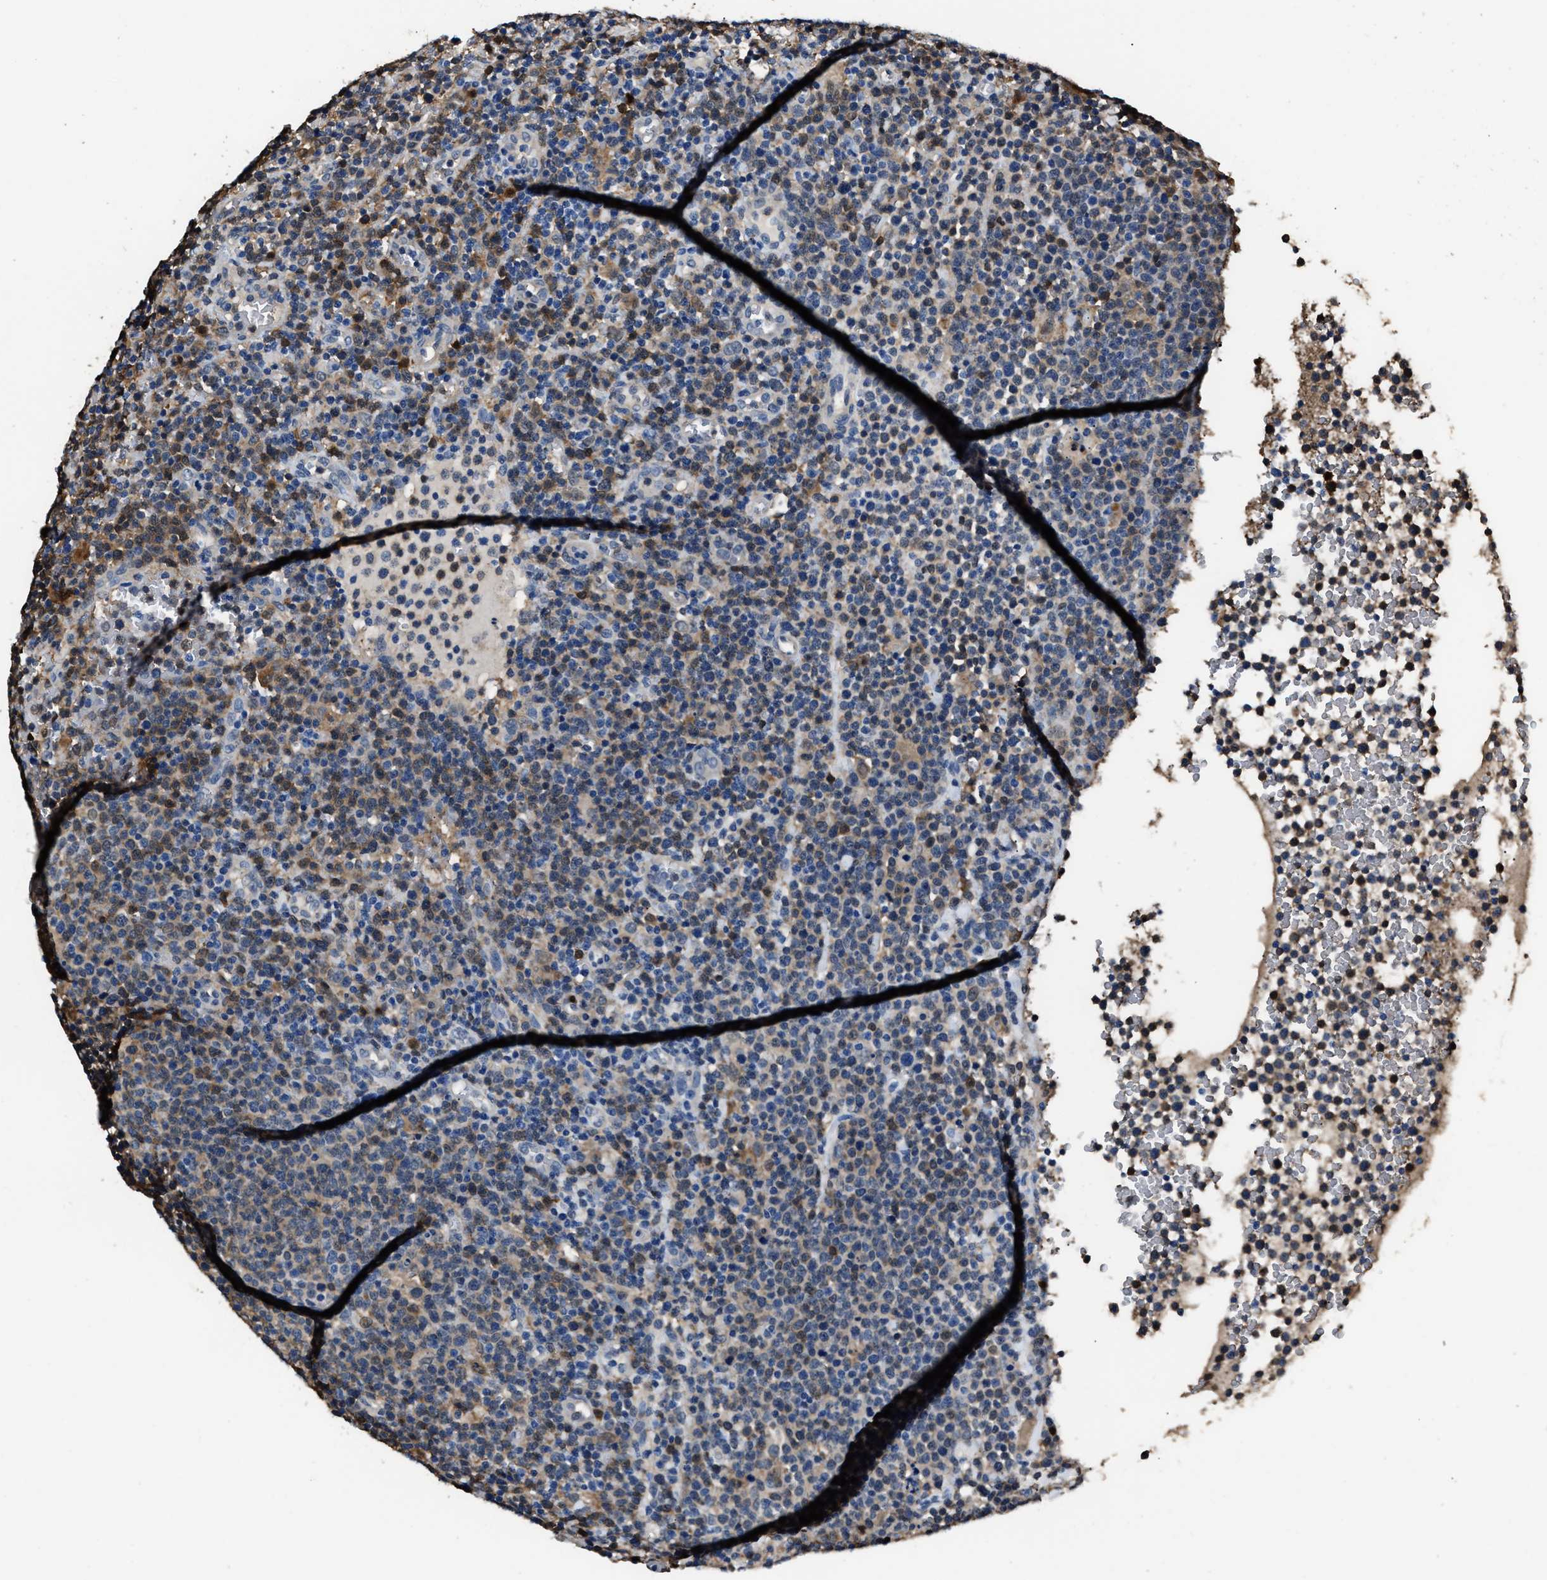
{"staining": {"intensity": "moderate", "quantity": "25%-75%", "location": "cytoplasmic/membranous"}, "tissue": "lymphoma", "cell_type": "Tumor cells", "image_type": "cancer", "snomed": [{"axis": "morphology", "description": "Malignant lymphoma, non-Hodgkin's type, High grade"}, {"axis": "topography", "description": "Lymph node"}], "caption": "A brown stain shows moderate cytoplasmic/membranous positivity of a protein in malignant lymphoma, non-Hodgkin's type (high-grade) tumor cells. Immunohistochemistry (ihc) stains the protein in brown and the nuclei are stained blue.", "gene": "GSTP1", "patient": {"sex": "male", "age": 61}}